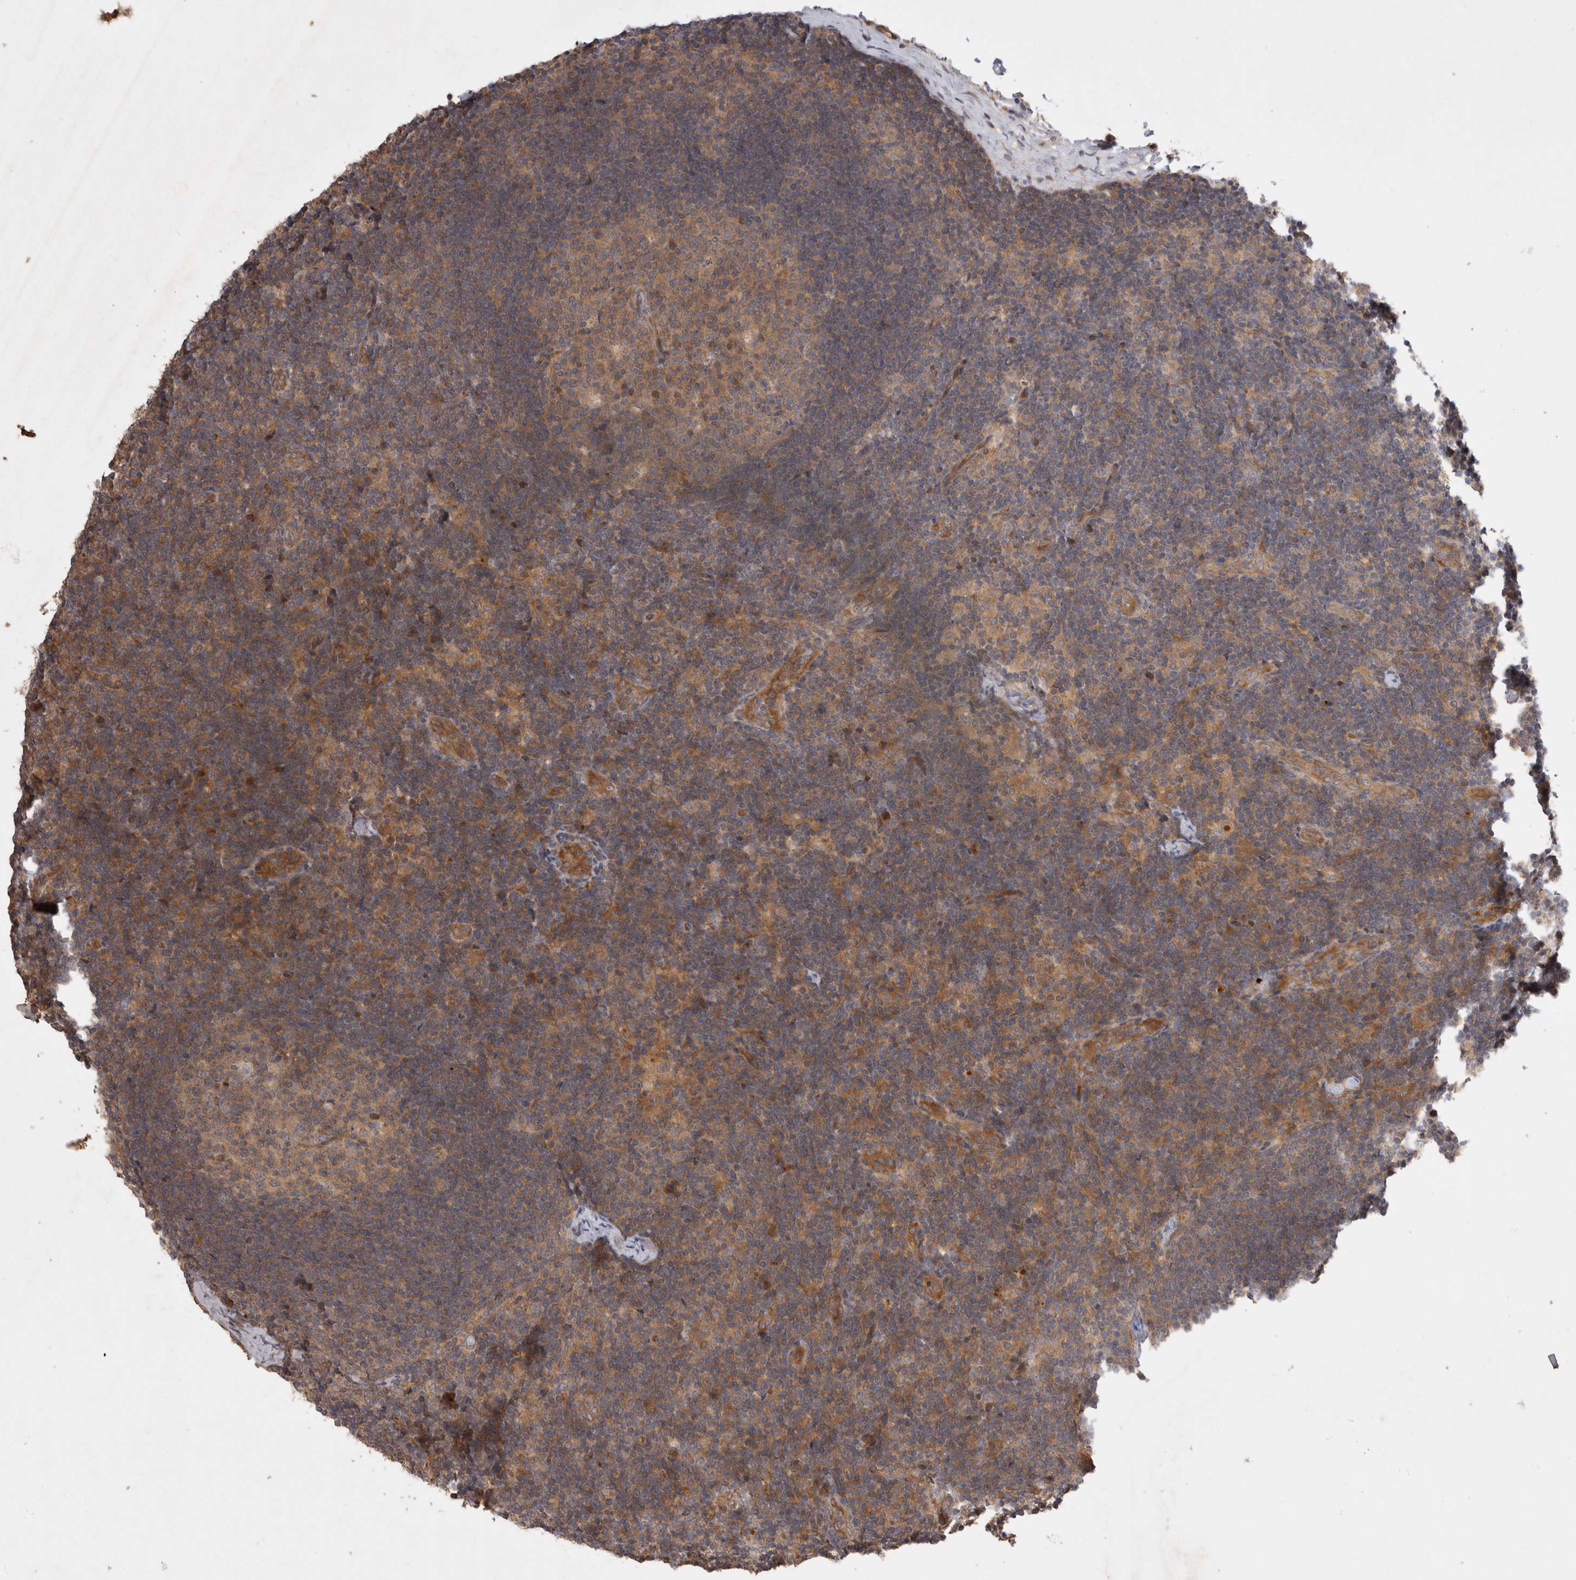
{"staining": {"intensity": "moderate", "quantity": ">75%", "location": "cytoplasmic/membranous"}, "tissue": "lymph node", "cell_type": "Germinal center cells", "image_type": "normal", "snomed": [{"axis": "morphology", "description": "Normal tissue, NOS"}, {"axis": "topography", "description": "Lymph node"}], "caption": "Immunohistochemical staining of unremarkable lymph node displays medium levels of moderate cytoplasmic/membranous staining in approximately >75% of germinal center cells.", "gene": "PPP1R42", "patient": {"sex": "female", "age": 22}}